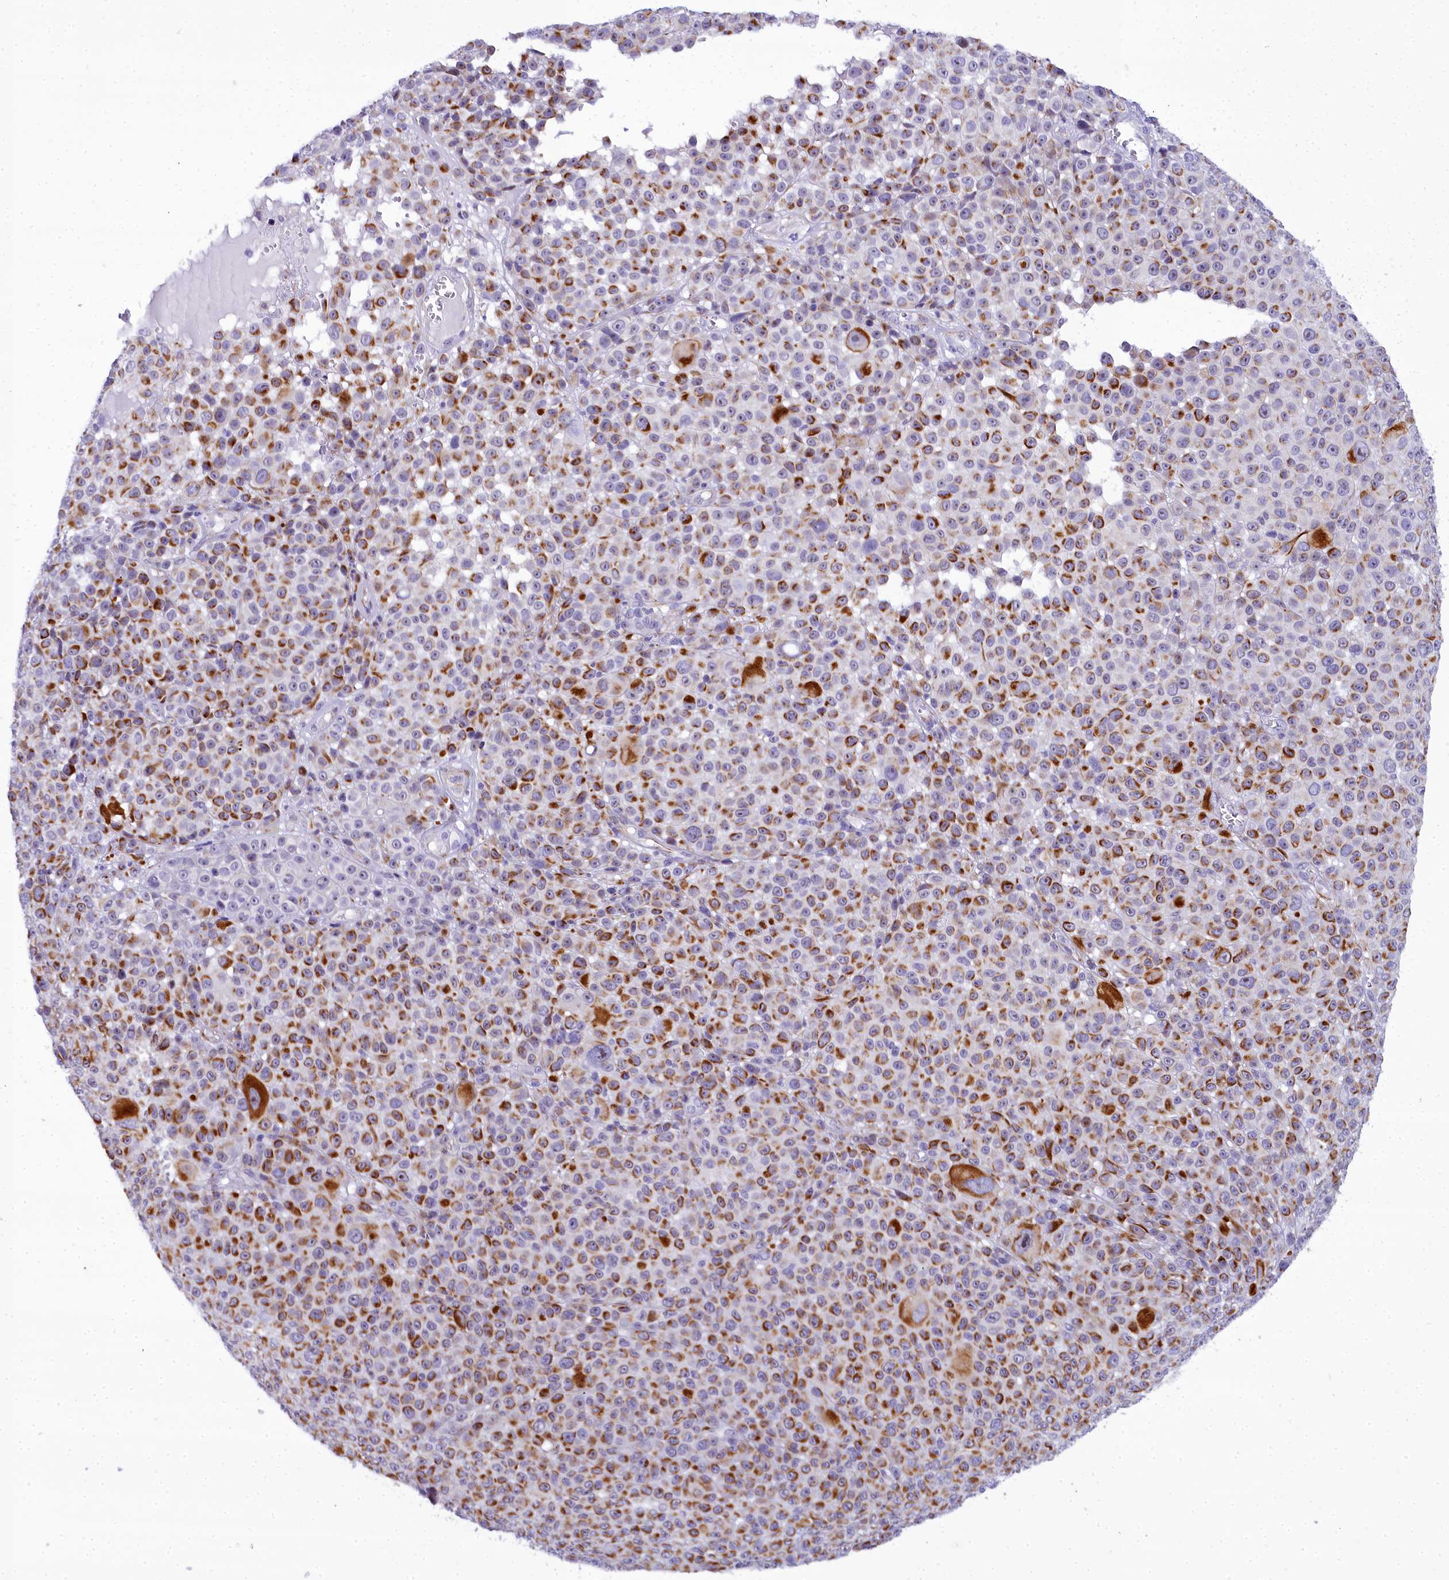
{"staining": {"intensity": "moderate", "quantity": ">75%", "location": "cytoplasmic/membranous"}, "tissue": "melanoma", "cell_type": "Tumor cells", "image_type": "cancer", "snomed": [{"axis": "morphology", "description": "Malignant melanoma, NOS"}, {"axis": "topography", "description": "Skin"}], "caption": "Melanoma stained for a protein demonstrates moderate cytoplasmic/membranous positivity in tumor cells.", "gene": "TIMM22", "patient": {"sex": "female", "age": 94}}